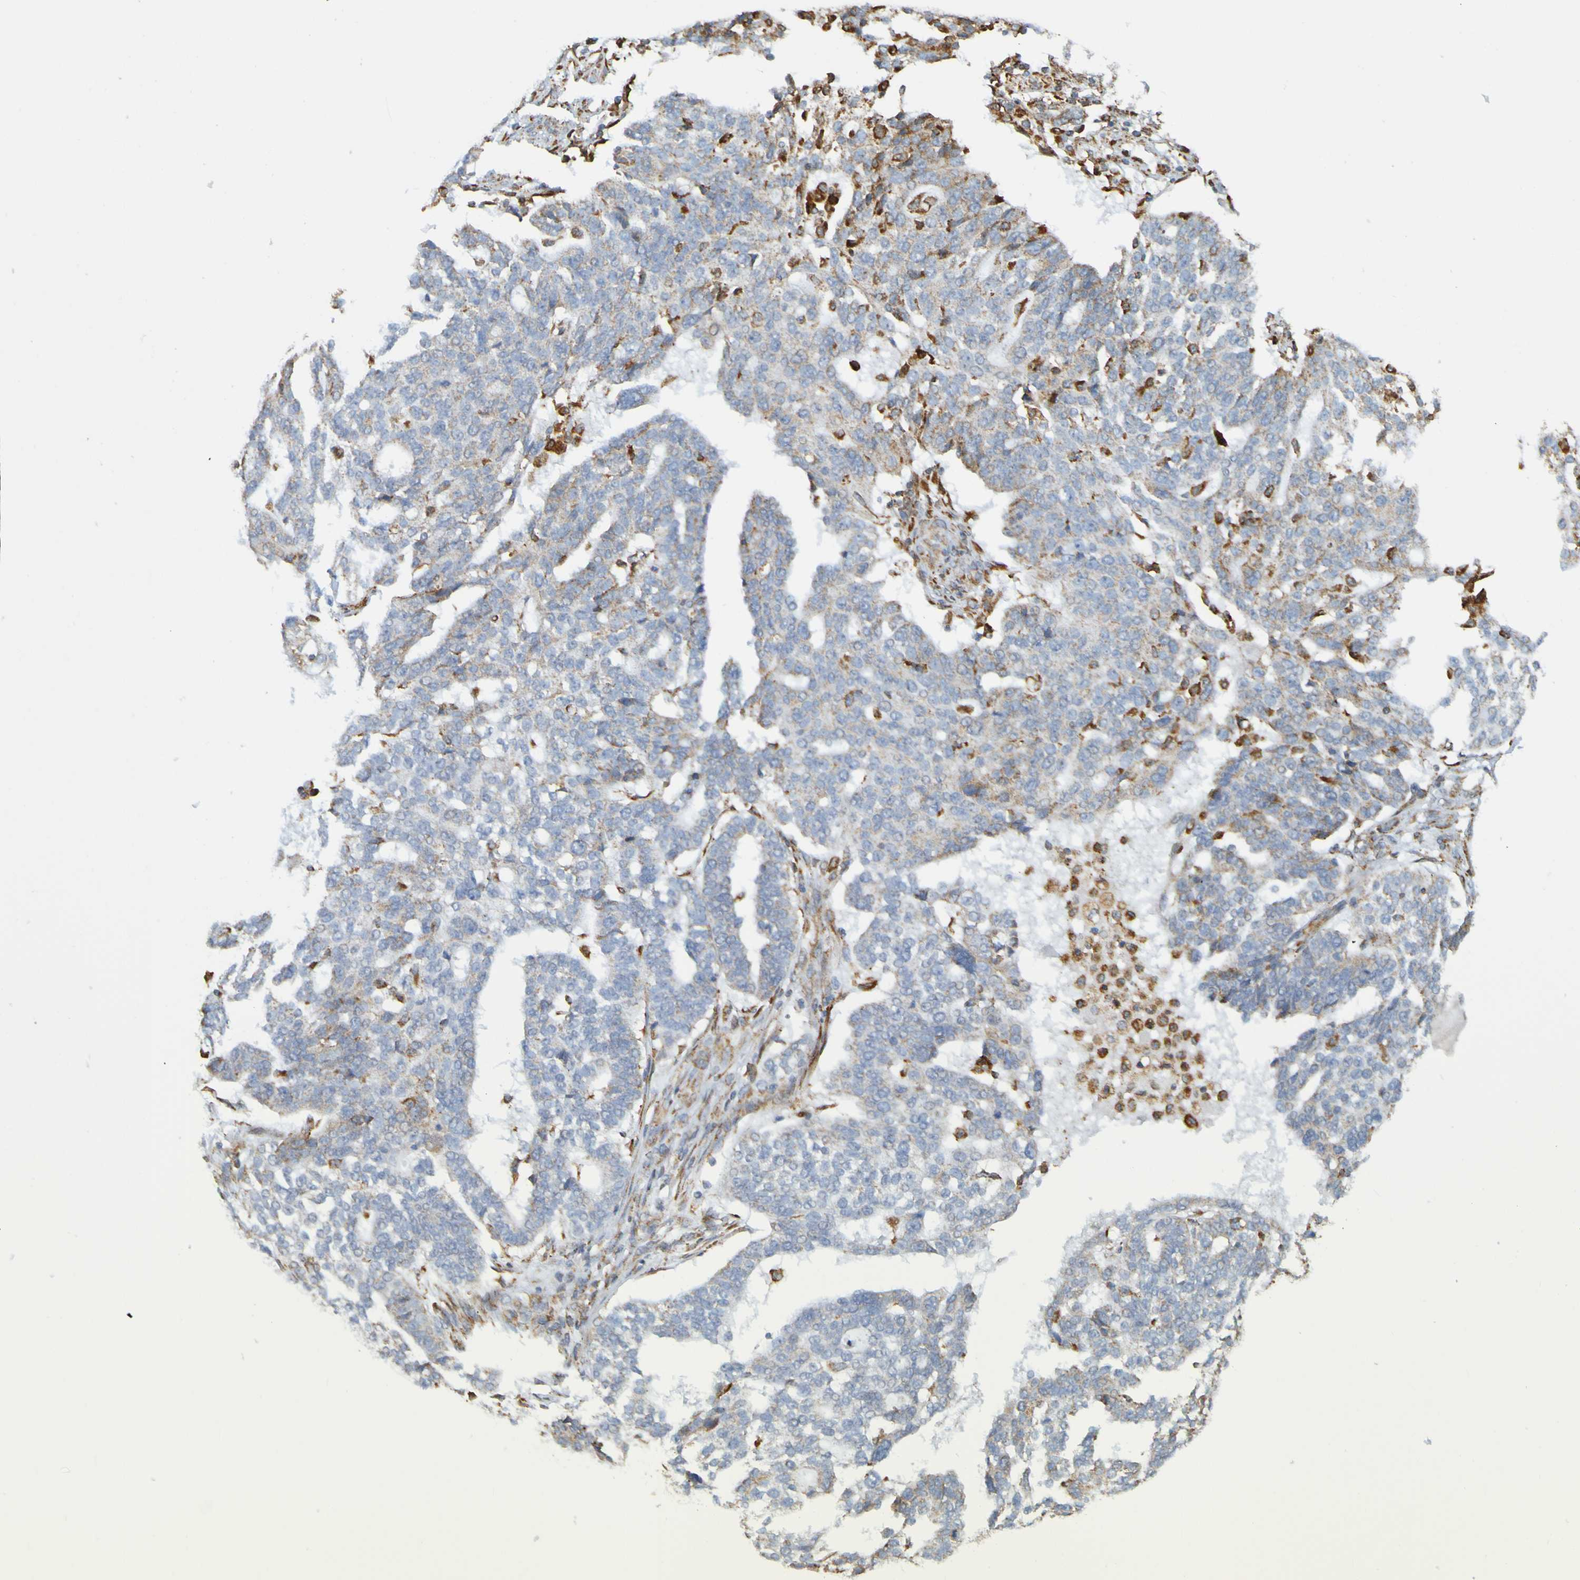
{"staining": {"intensity": "negative", "quantity": "none", "location": "none"}, "tissue": "ovarian cancer", "cell_type": "Tumor cells", "image_type": "cancer", "snomed": [{"axis": "morphology", "description": "Cystadenocarcinoma, serous, NOS"}, {"axis": "topography", "description": "Ovary"}], "caption": "Serous cystadenocarcinoma (ovarian) was stained to show a protein in brown. There is no significant positivity in tumor cells.", "gene": "PDIA3", "patient": {"sex": "female", "age": 59}}